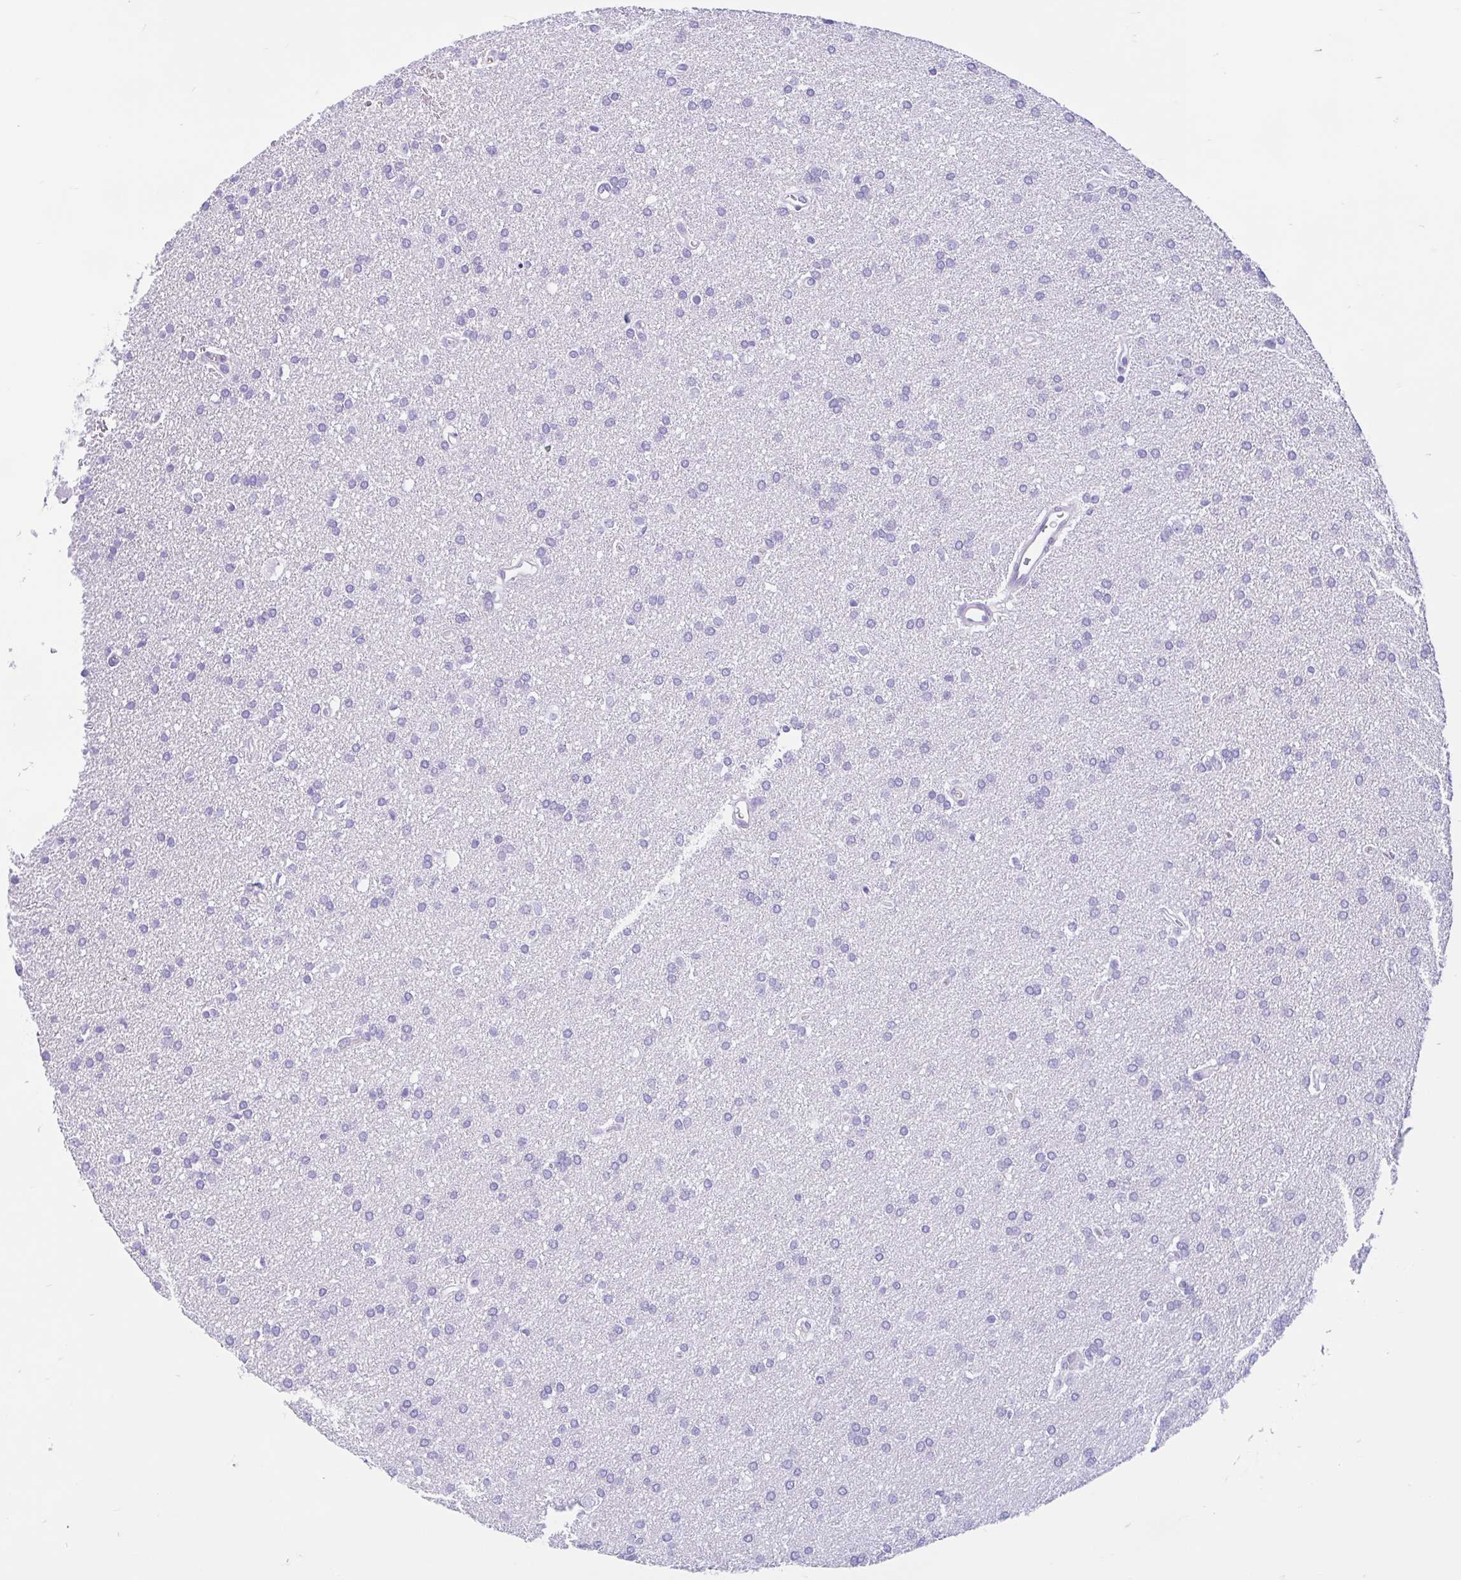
{"staining": {"intensity": "negative", "quantity": "none", "location": "none"}, "tissue": "glioma", "cell_type": "Tumor cells", "image_type": "cancer", "snomed": [{"axis": "morphology", "description": "Glioma, malignant, Low grade"}, {"axis": "topography", "description": "Brain"}], "caption": "Human low-grade glioma (malignant) stained for a protein using immunohistochemistry (IHC) demonstrates no staining in tumor cells.", "gene": "IAPP", "patient": {"sex": "female", "age": 34}}